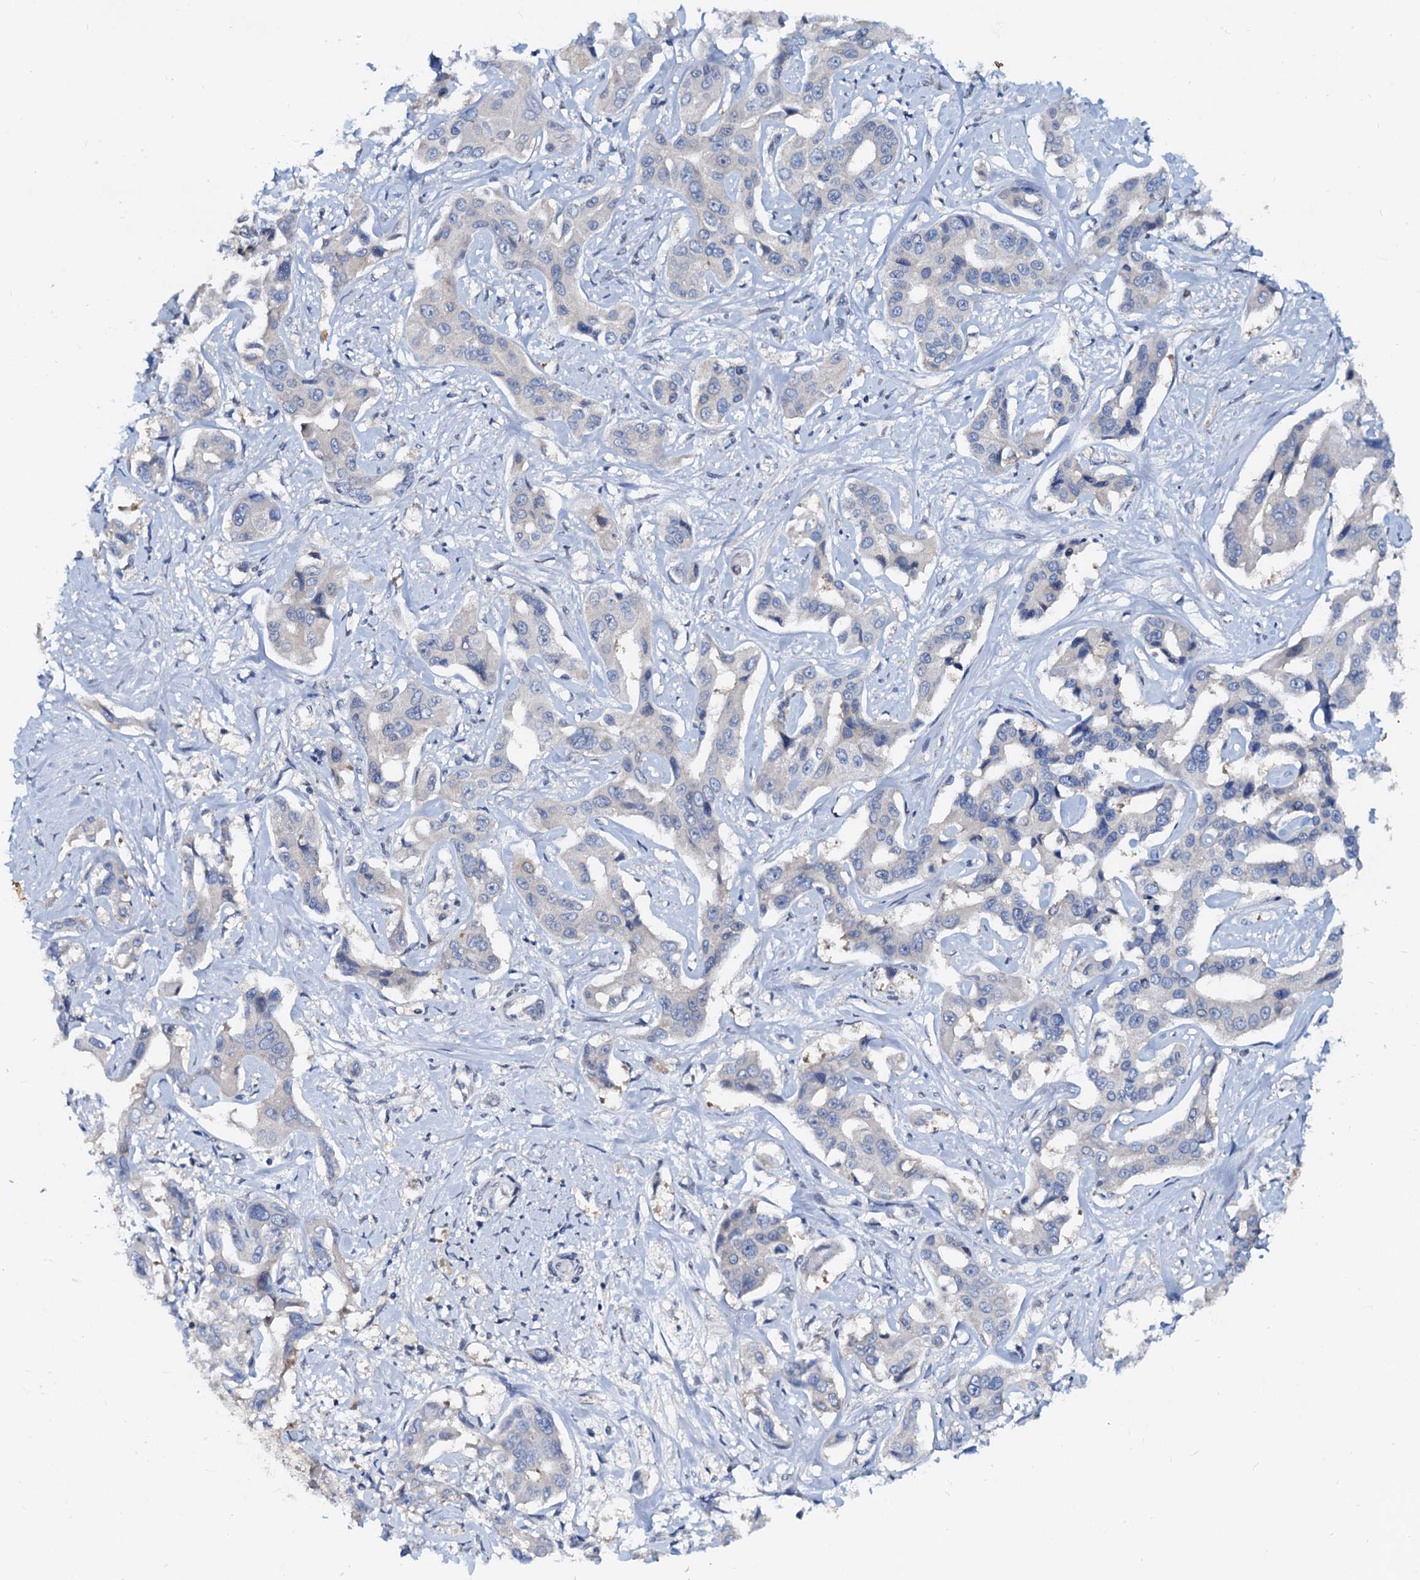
{"staining": {"intensity": "negative", "quantity": "none", "location": "none"}, "tissue": "liver cancer", "cell_type": "Tumor cells", "image_type": "cancer", "snomed": [{"axis": "morphology", "description": "Cholangiocarcinoma"}, {"axis": "topography", "description": "Liver"}], "caption": "DAB immunohistochemical staining of human liver cholangiocarcinoma demonstrates no significant expression in tumor cells.", "gene": "PTGES3", "patient": {"sex": "male", "age": 59}}